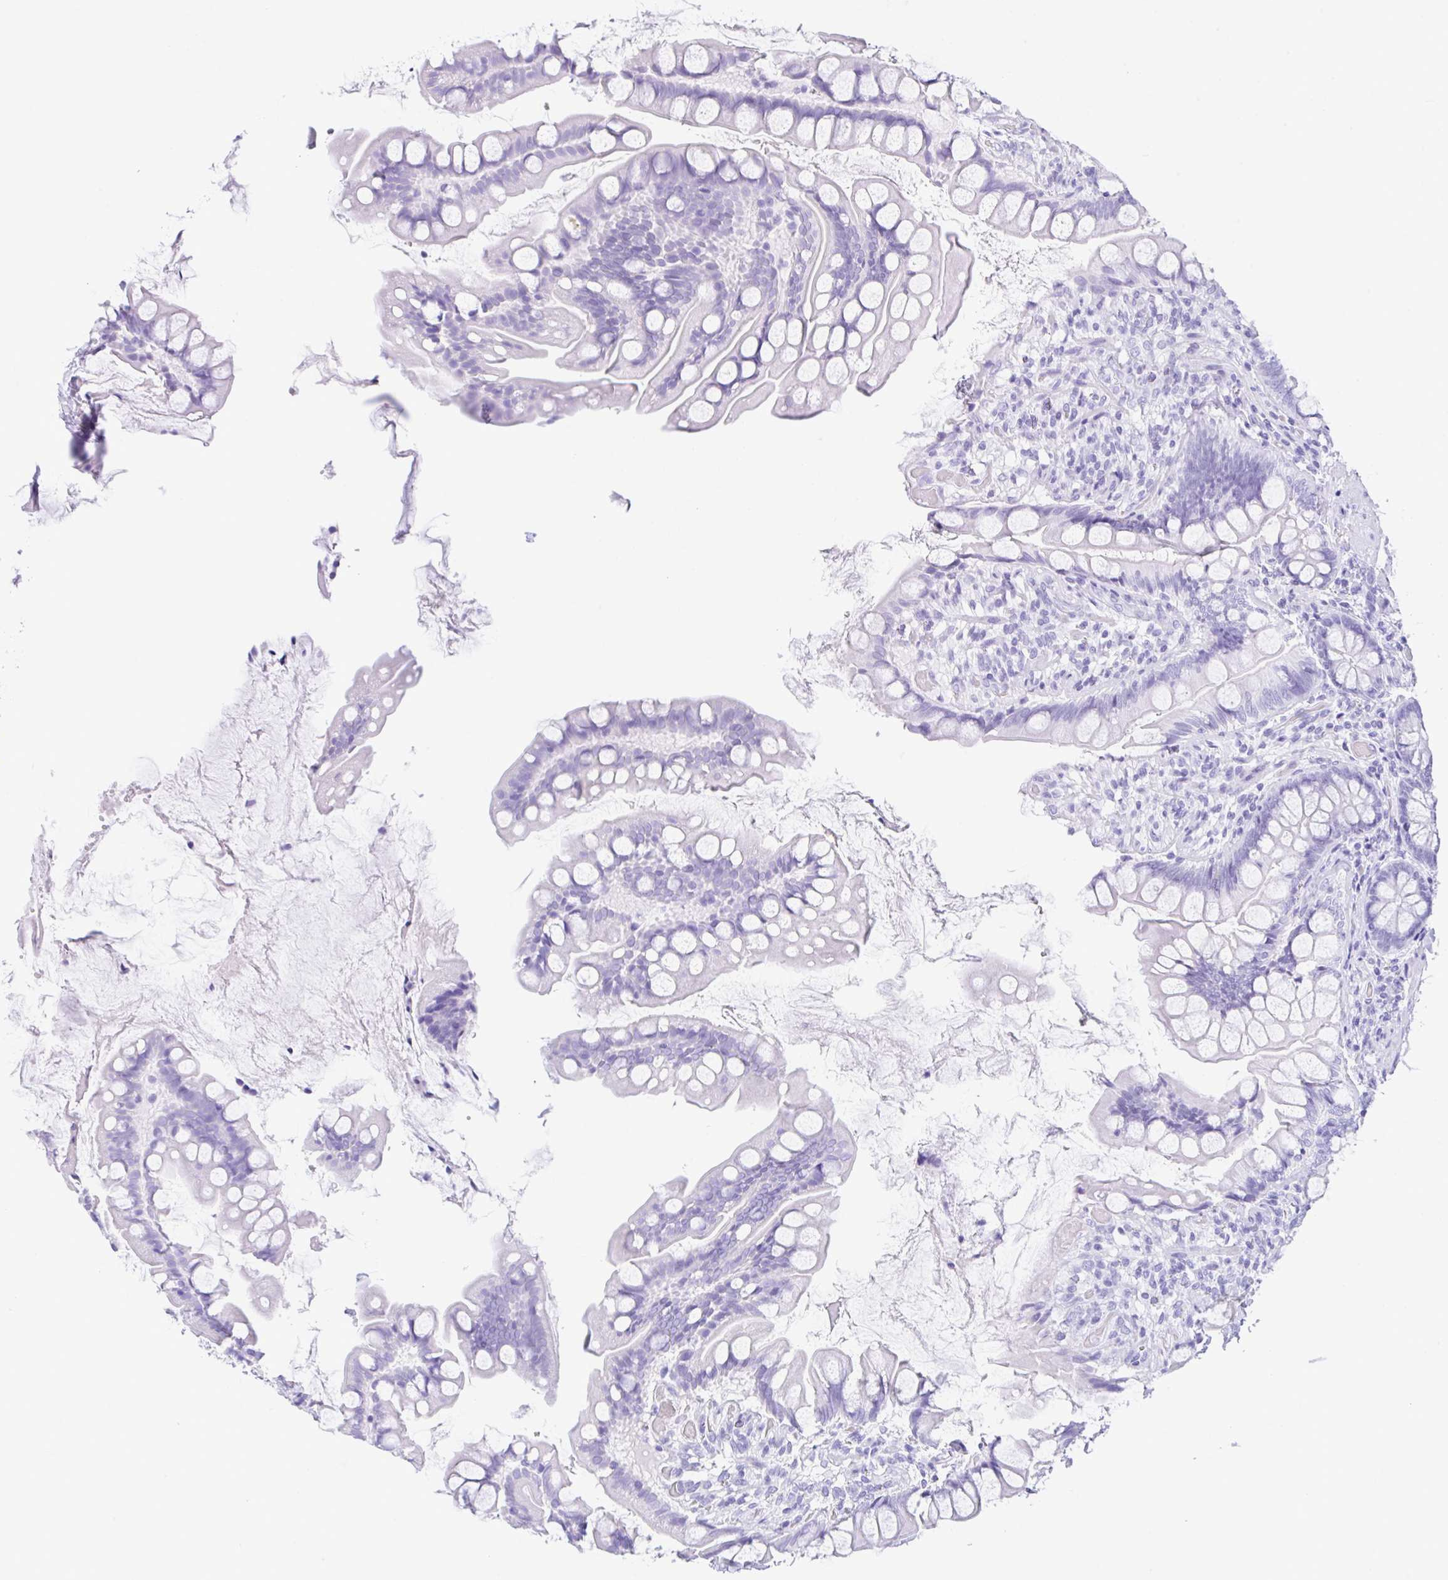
{"staining": {"intensity": "negative", "quantity": "none", "location": "none"}, "tissue": "small intestine", "cell_type": "Glandular cells", "image_type": "normal", "snomed": [{"axis": "morphology", "description": "Normal tissue, NOS"}, {"axis": "topography", "description": "Small intestine"}], "caption": "This is an IHC histopathology image of benign human small intestine. There is no staining in glandular cells.", "gene": "CPA1", "patient": {"sex": "male", "age": 70}}